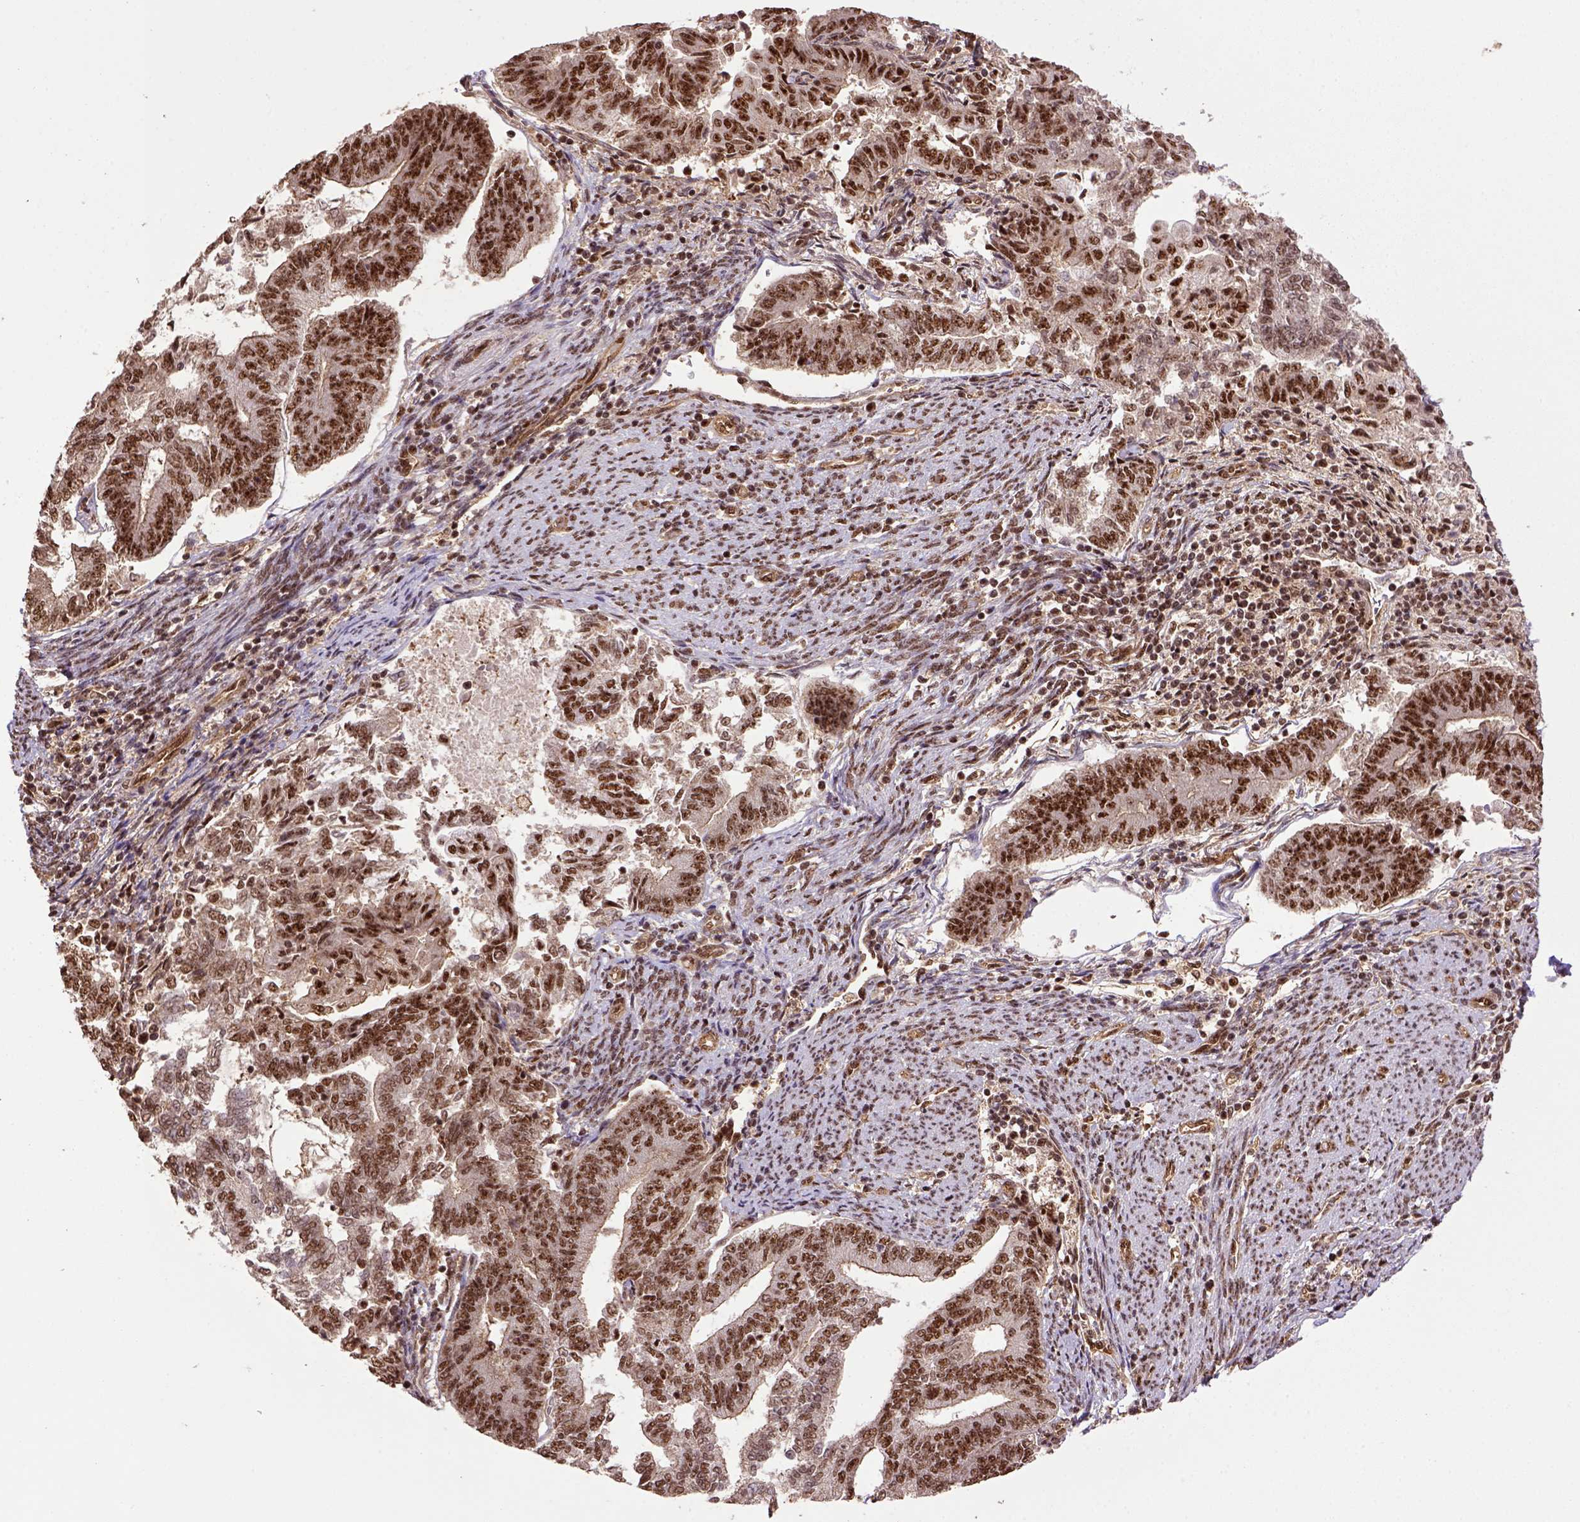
{"staining": {"intensity": "moderate", "quantity": ">75%", "location": "nuclear"}, "tissue": "endometrial cancer", "cell_type": "Tumor cells", "image_type": "cancer", "snomed": [{"axis": "morphology", "description": "Adenocarcinoma, NOS"}, {"axis": "topography", "description": "Endometrium"}], "caption": "Human endometrial adenocarcinoma stained with a protein marker displays moderate staining in tumor cells.", "gene": "PPIG", "patient": {"sex": "female", "age": 65}}